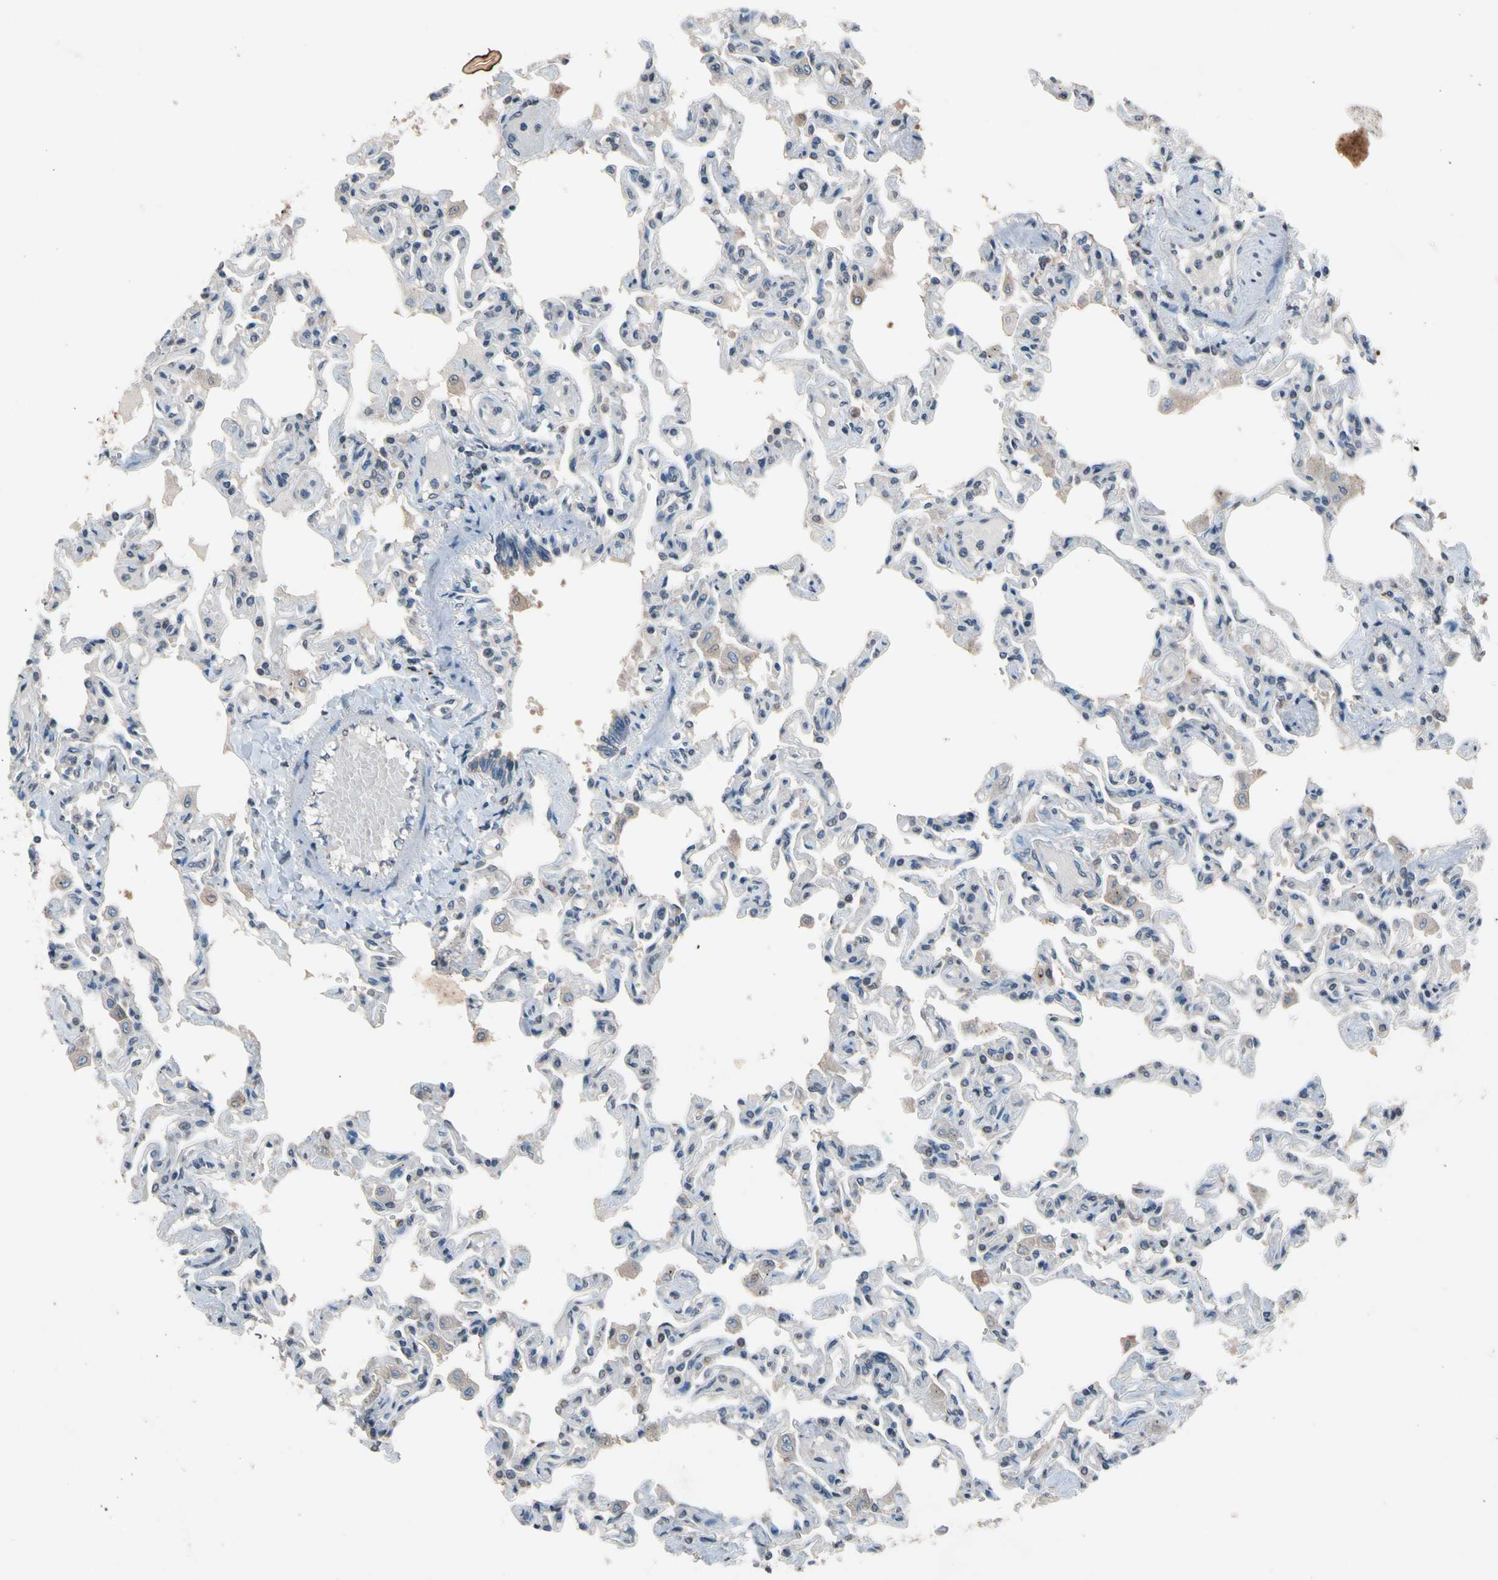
{"staining": {"intensity": "moderate", "quantity": ">75%", "location": "cytoplasmic/membranous,nuclear"}, "tissue": "lung", "cell_type": "Alveolar cells", "image_type": "normal", "snomed": [{"axis": "morphology", "description": "Normal tissue, NOS"}, {"axis": "topography", "description": "Lung"}], "caption": "Immunohistochemical staining of normal human lung demonstrates >75% levels of moderate cytoplasmic/membranous,nuclear protein expression in approximately >75% of alveolar cells.", "gene": "PRDX4", "patient": {"sex": "male", "age": 21}}